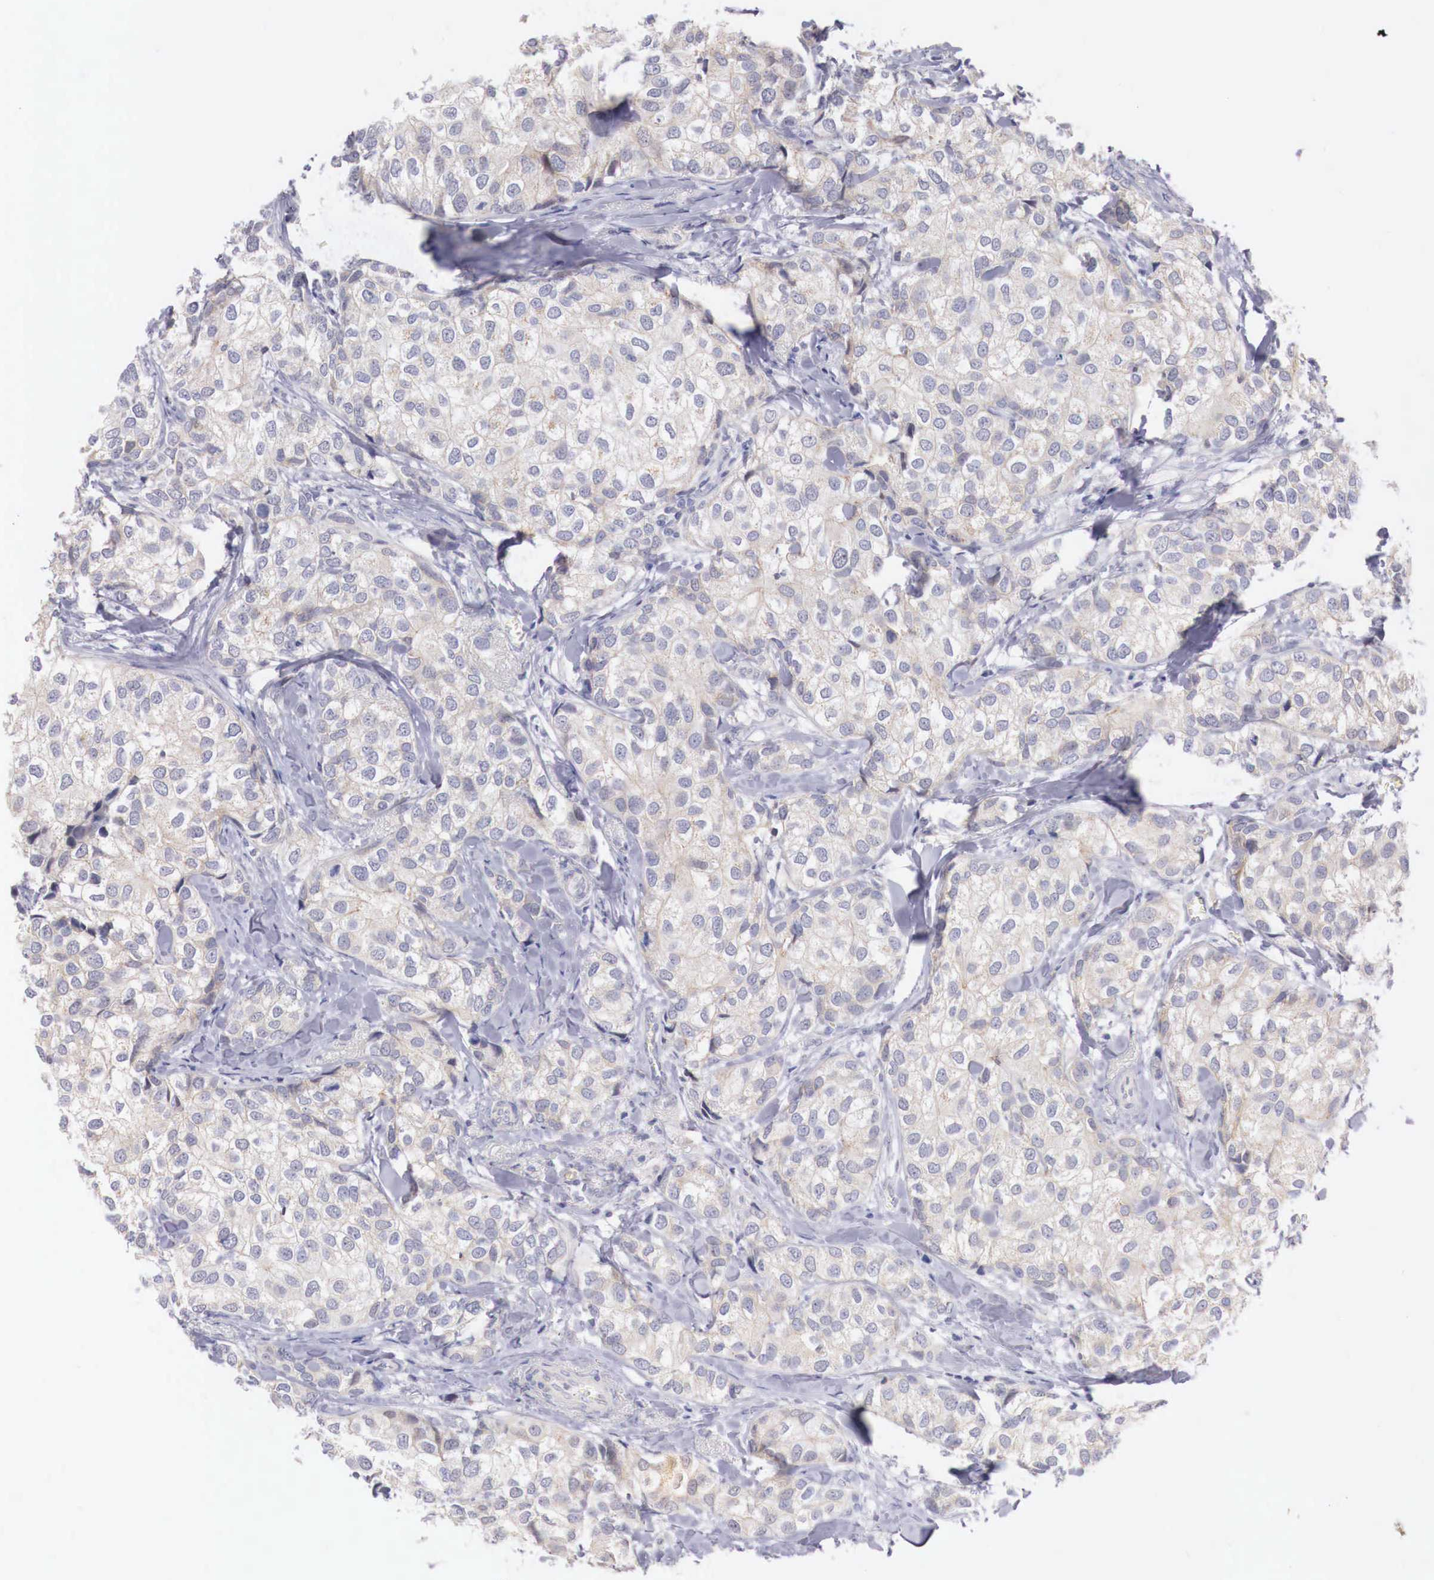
{"staining": {"intensity": "negative", "quantity": "none", "location": "none"}, "tissue": "breast cancer", "cell_type": "Tumor cells", "image_type": "cancer", "snomed": [{"axis": "morphology", "description": "Duct carcinoma"}, {"axis": "topography", "description": "Breast"}], "caption": "Micrograph shows no significant protein expression in tumor cells of invasive ductal carcinoma (breast).", "gene": "TRIM13", "patient": {"sex": "female", "age": 68}}